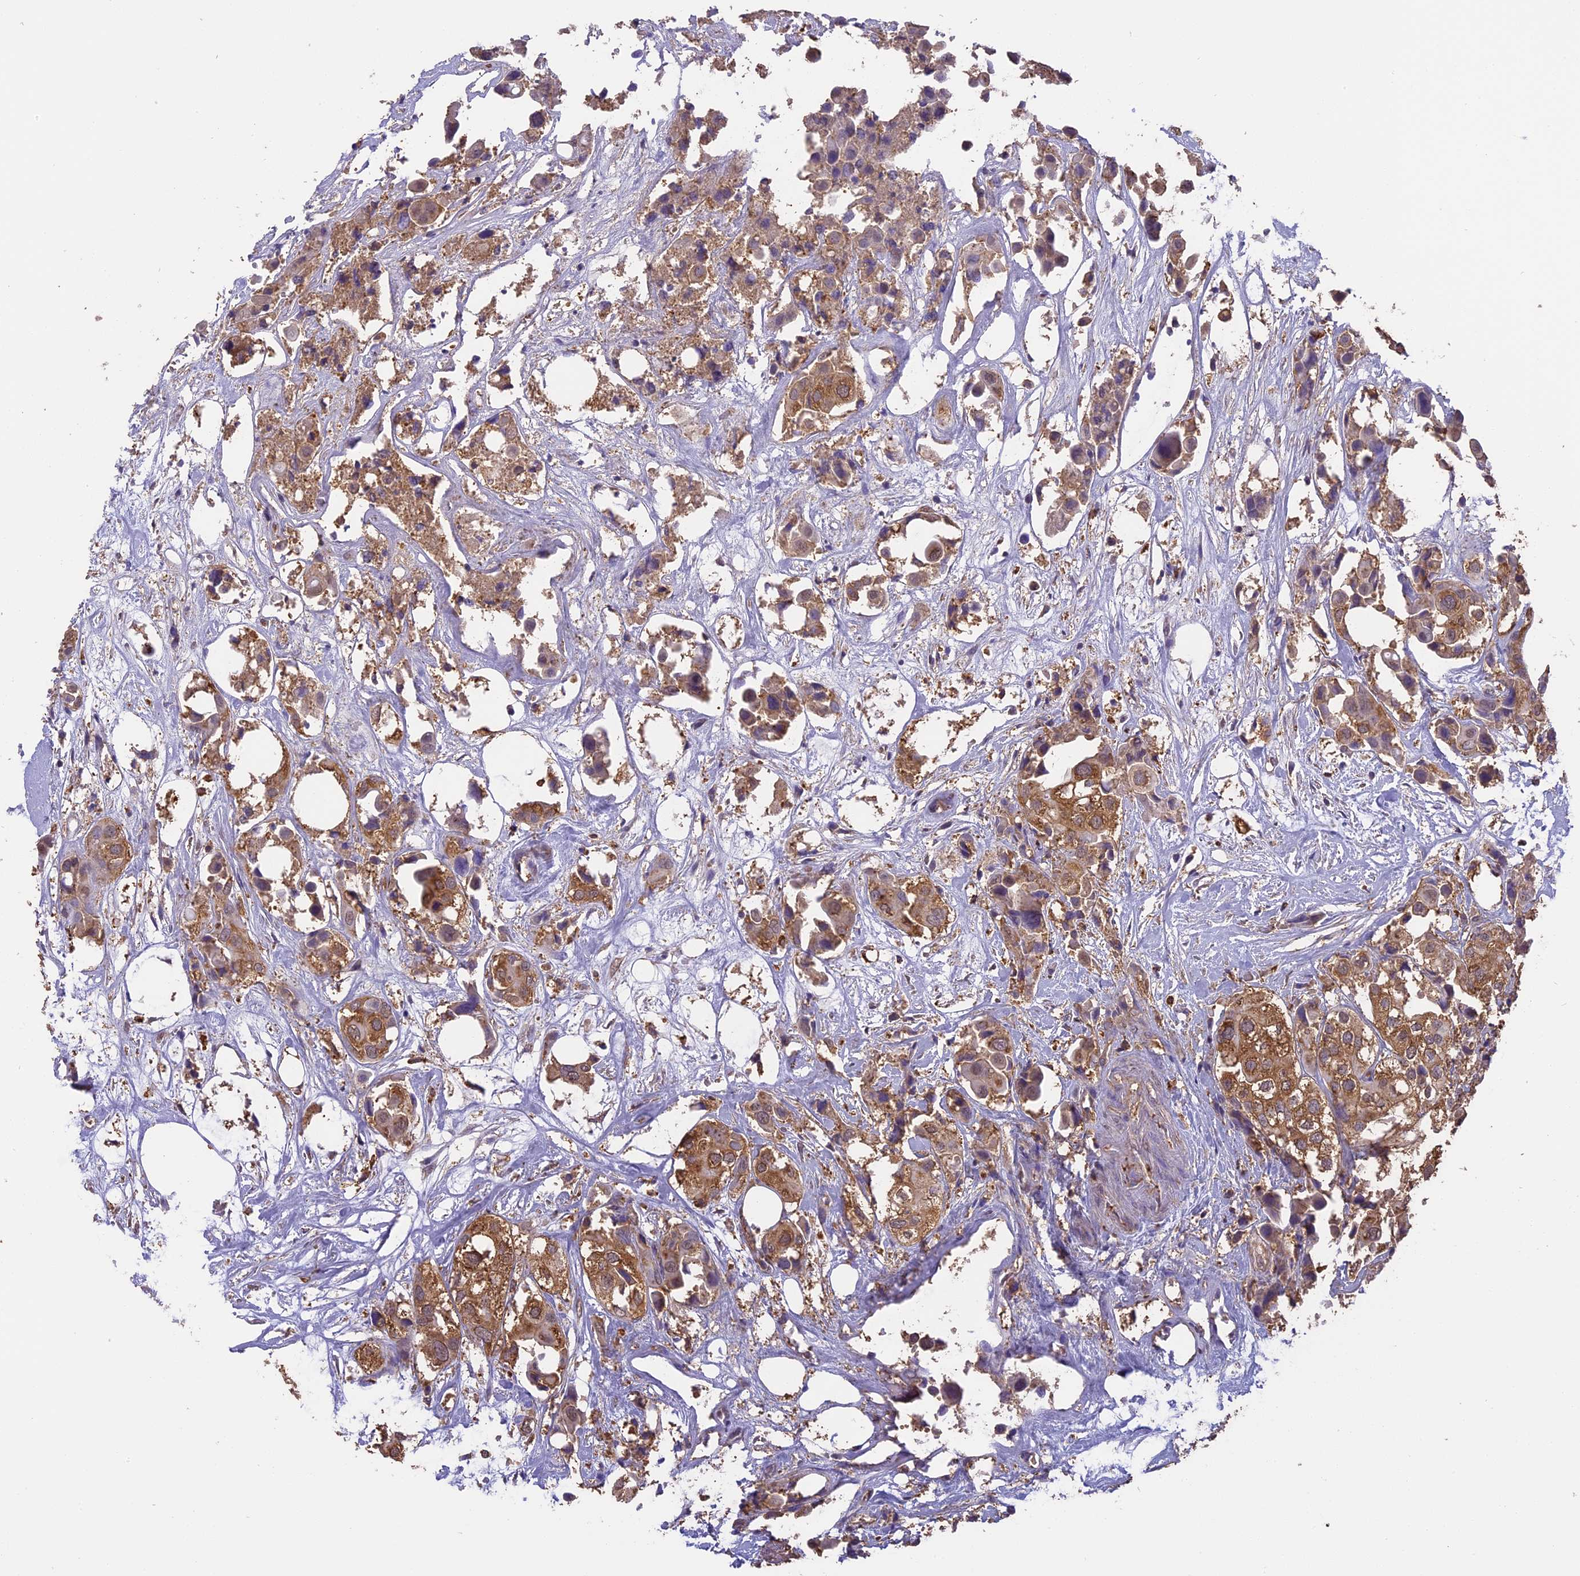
{"staining": {"intensity": "moderate", "quantity": ">75%", "location": "cytoplasmic/membranous,nuclear"}, "tissue": "urothelial cancer", "cell_type": "Tumor cells", "image_type": "cancer", "snomed": [{"axis": "morphology", "description": "Urothelial carcinoma, High grade"}, {"axis": "topography", "description": "Urinary bladder"}], "caption": "Protein positivity by immunohistochemistry (IHC) exhibits moderate cytoplasmic/membranous and nuclear positivity in about >75% of tumor cells in urothelial cancer.", "gene": "ARHGAP19", "patient": {"sex": "male", "age": 64}}